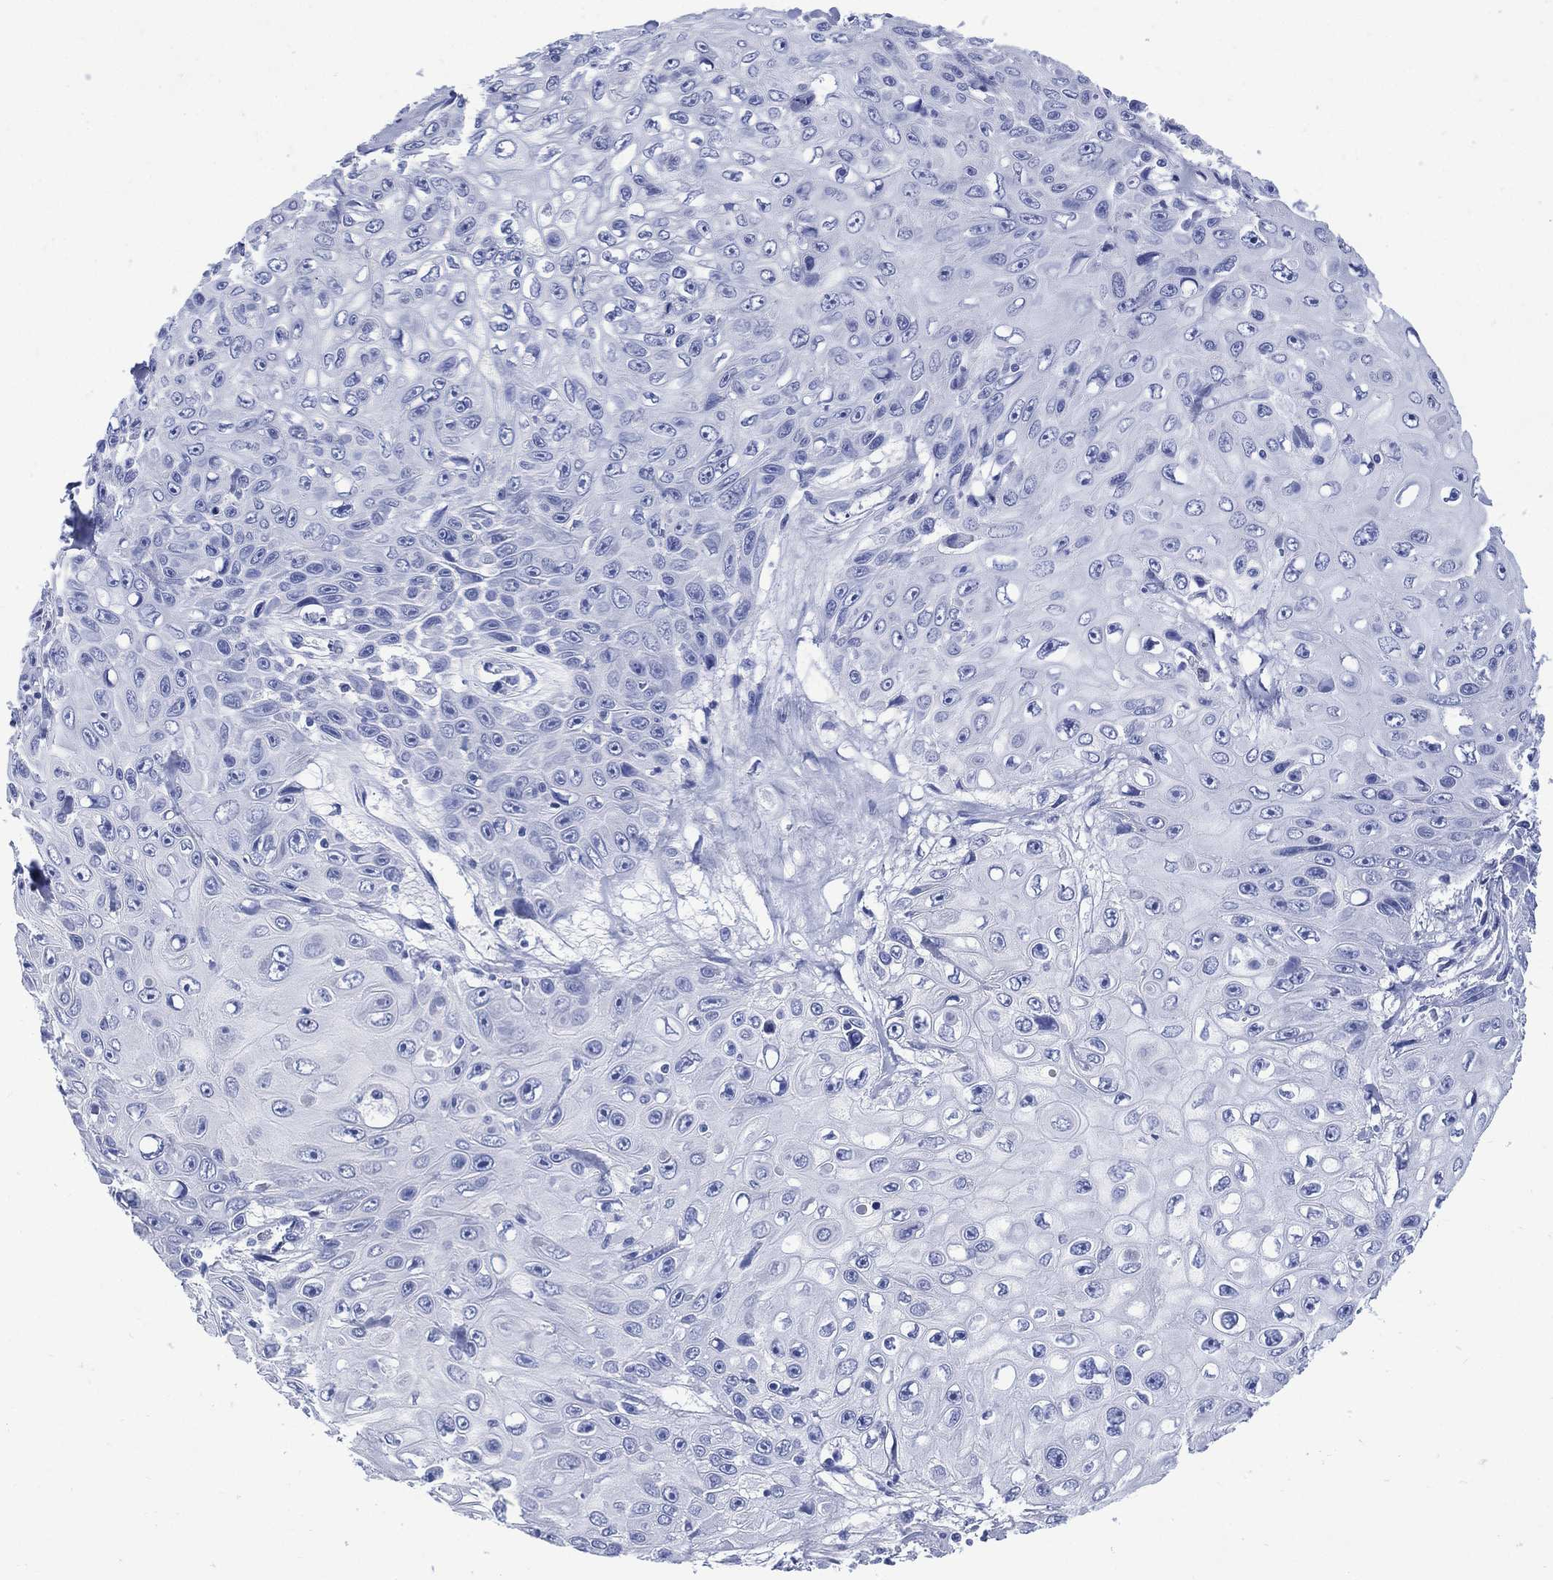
{"staining": {"intensity": "negative", "quantity": "none", "location": "none"}, "tissue": "skin cancer", "cell_type": "Tumor cells", "image_type": "cancer", "snomed": [{"axis": "morphology", "description": "Squamous cell carcinoma, NOS"}, {"axis": "topography", "description": "Skin"}], "caption": "Immunohistochemistry histopathology image of human skin cancer stained for a protein (brown), which reveals no staining in tumor cells.", "gene": "SHCBP1L", "patient": {"sex": "male", "age": 82}}